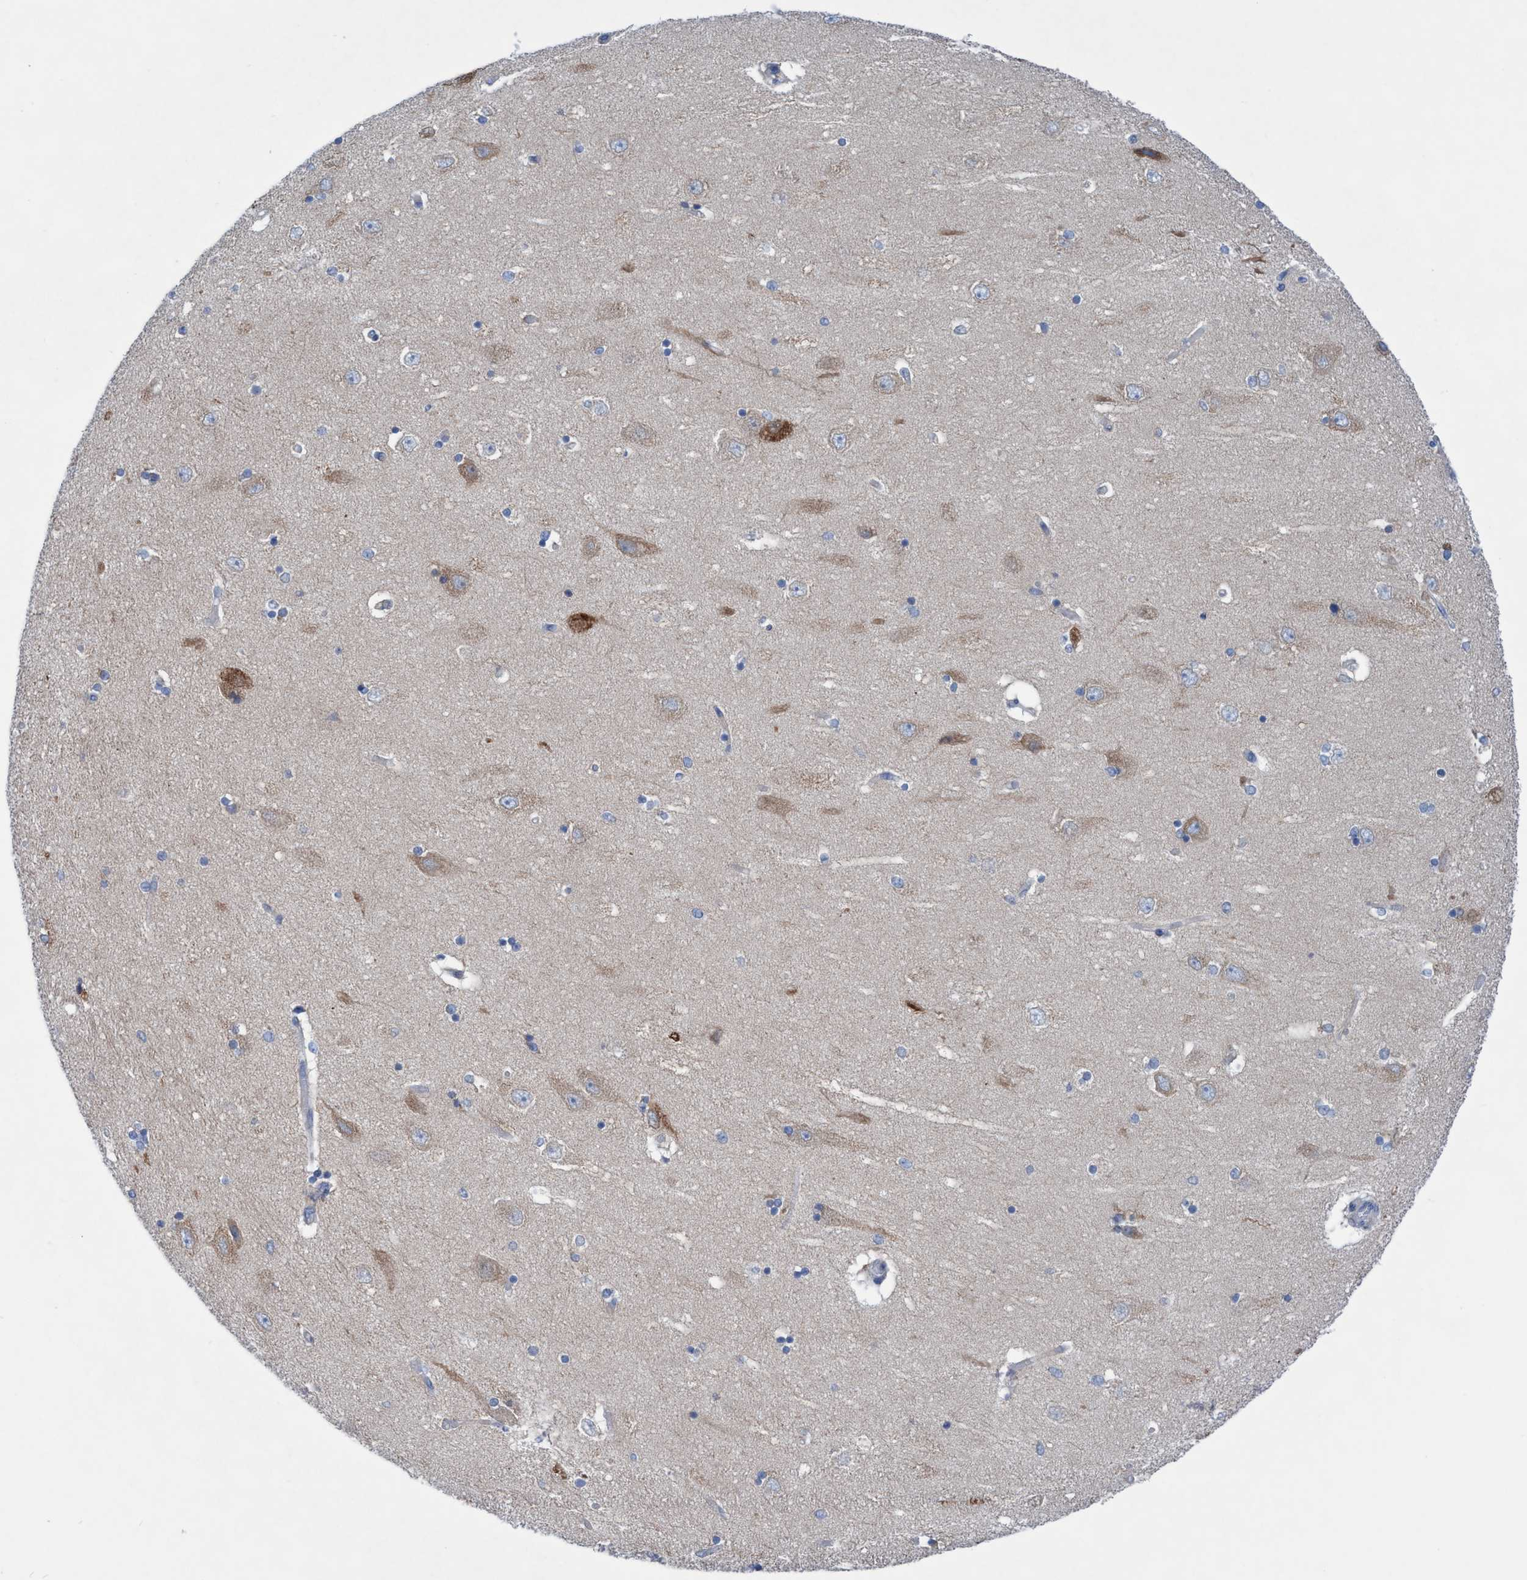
{"staining": {"intensity": "moderate", "quantity": "<25%", "location": "cytoplasmic/membranous"}, "tissue": "hippocampus", "cell_type": "Glial cells", "image_type": "normal", "snomed": [{"axis": "morphology", "description": "Normal tissue, NOS"}, {"axis": "topography", "description": "Hippocampus"}], "caption": "IHC staining of benign hippocampus, which exhibits low levels of moderate cytoplasmic/membranous staining in about <25% of glial cells indicating moderate cytoplasmic/membranous protein positivity. The staining was performed using DAB (brown) for protein detection and nuclei were counterstained in hematoxylin (blue).", "gene": "RSAD1", "patient": {"sex": "female", "age": 54}}